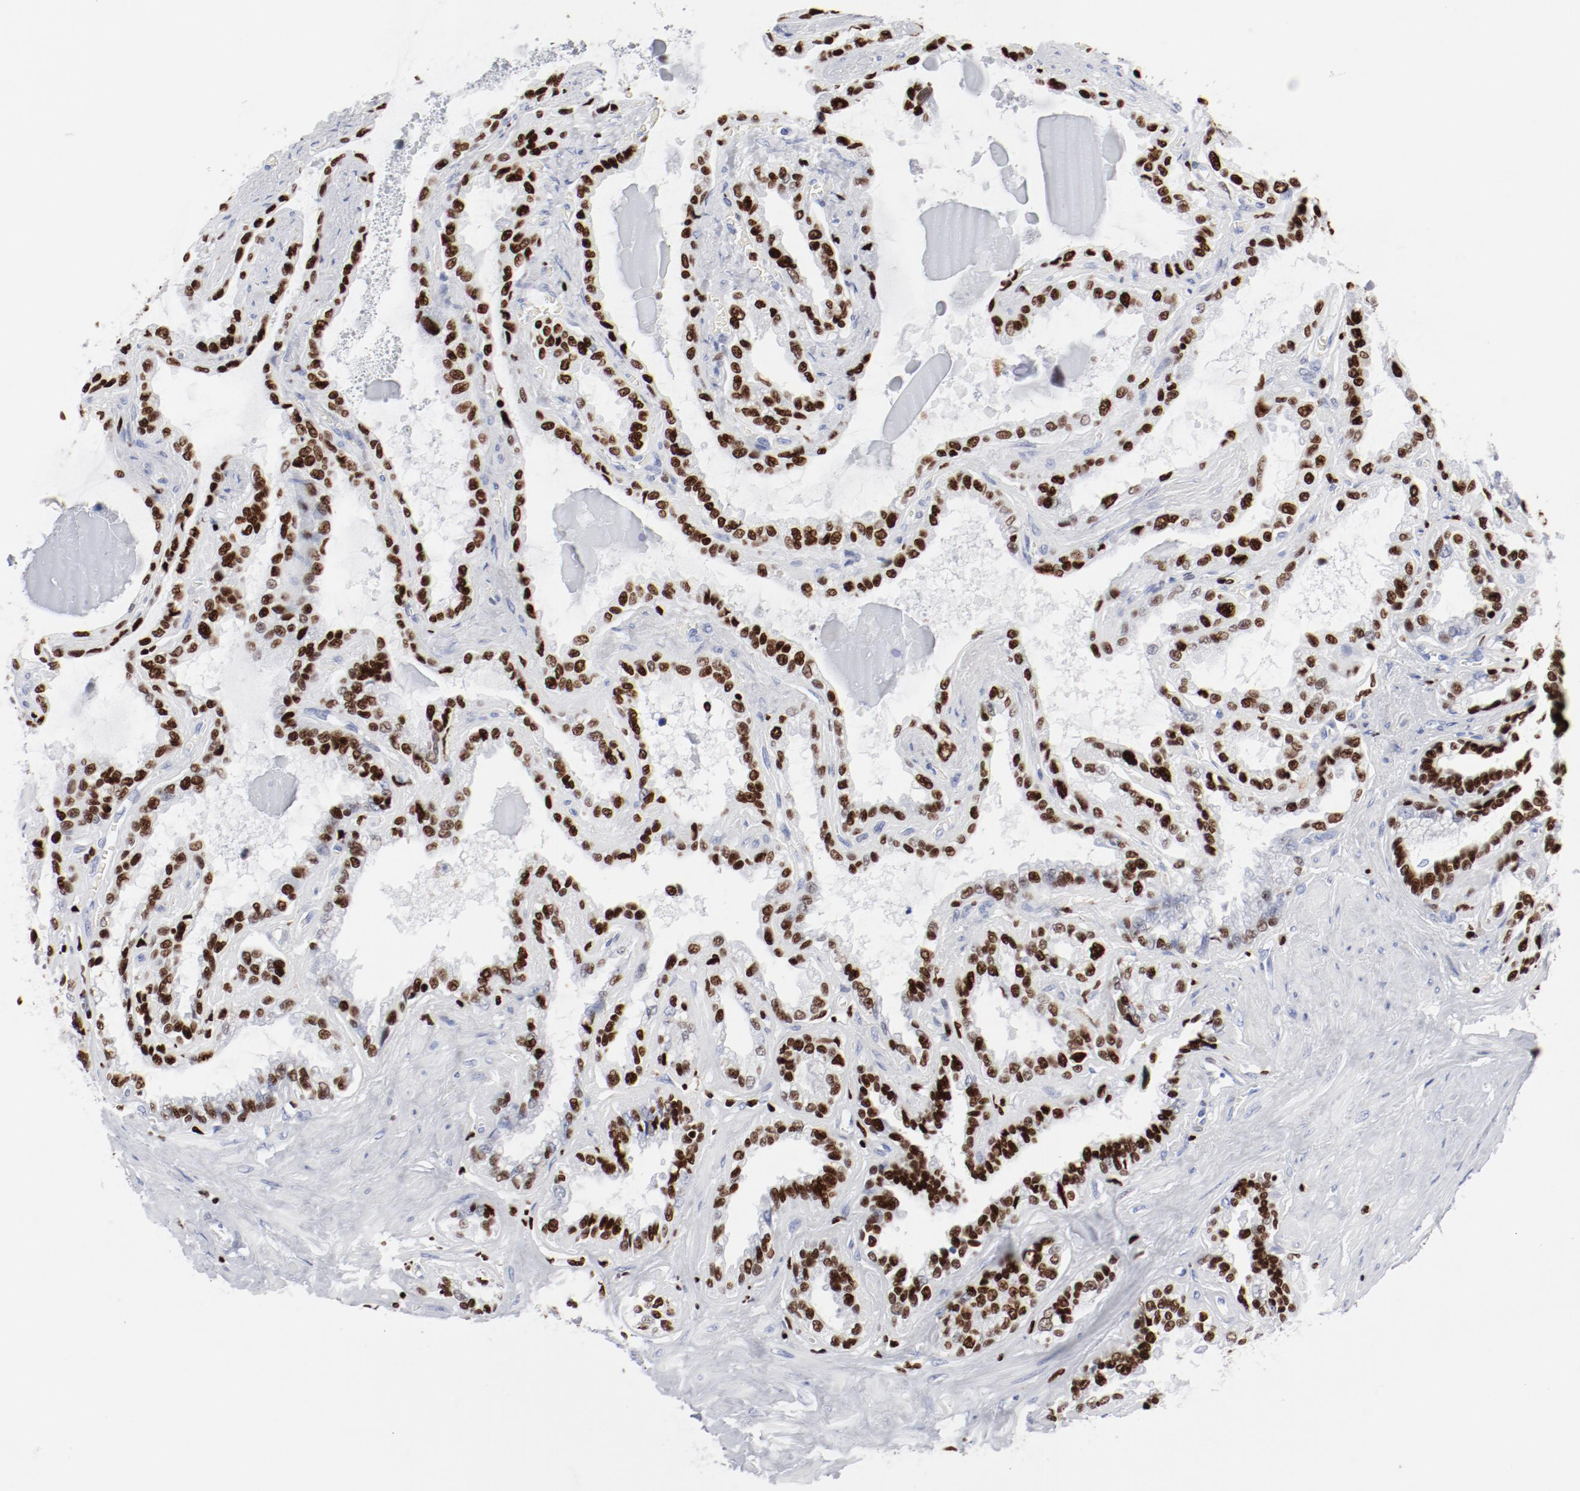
{"staining": {"intensity": "strong", "quantity": ">75%", "location": "nuclear"}, "tissue": "seminal vesicle", "cell_type": "Glandular cells", "image_type": "normal", "snomed": [{"axis": "morphology", "description": "Normal tissue, NOS"}, {"axis": "morphology", "description": "Inflammation, NOS"}, {"axis": "topography", "description": "Urinary bladder"}, {"axis": "topography", "description": "Prostate"}, {"axis": "topography", "description": "Seminal veicle"}], "caption": "Immunohistochemical staining of normal seminal vesicle exhibits strong nuclear protein staining in about >75% of glandular cells.", "gene": "SMARCC2", "patient": {"sex": "male", "age": 82}}